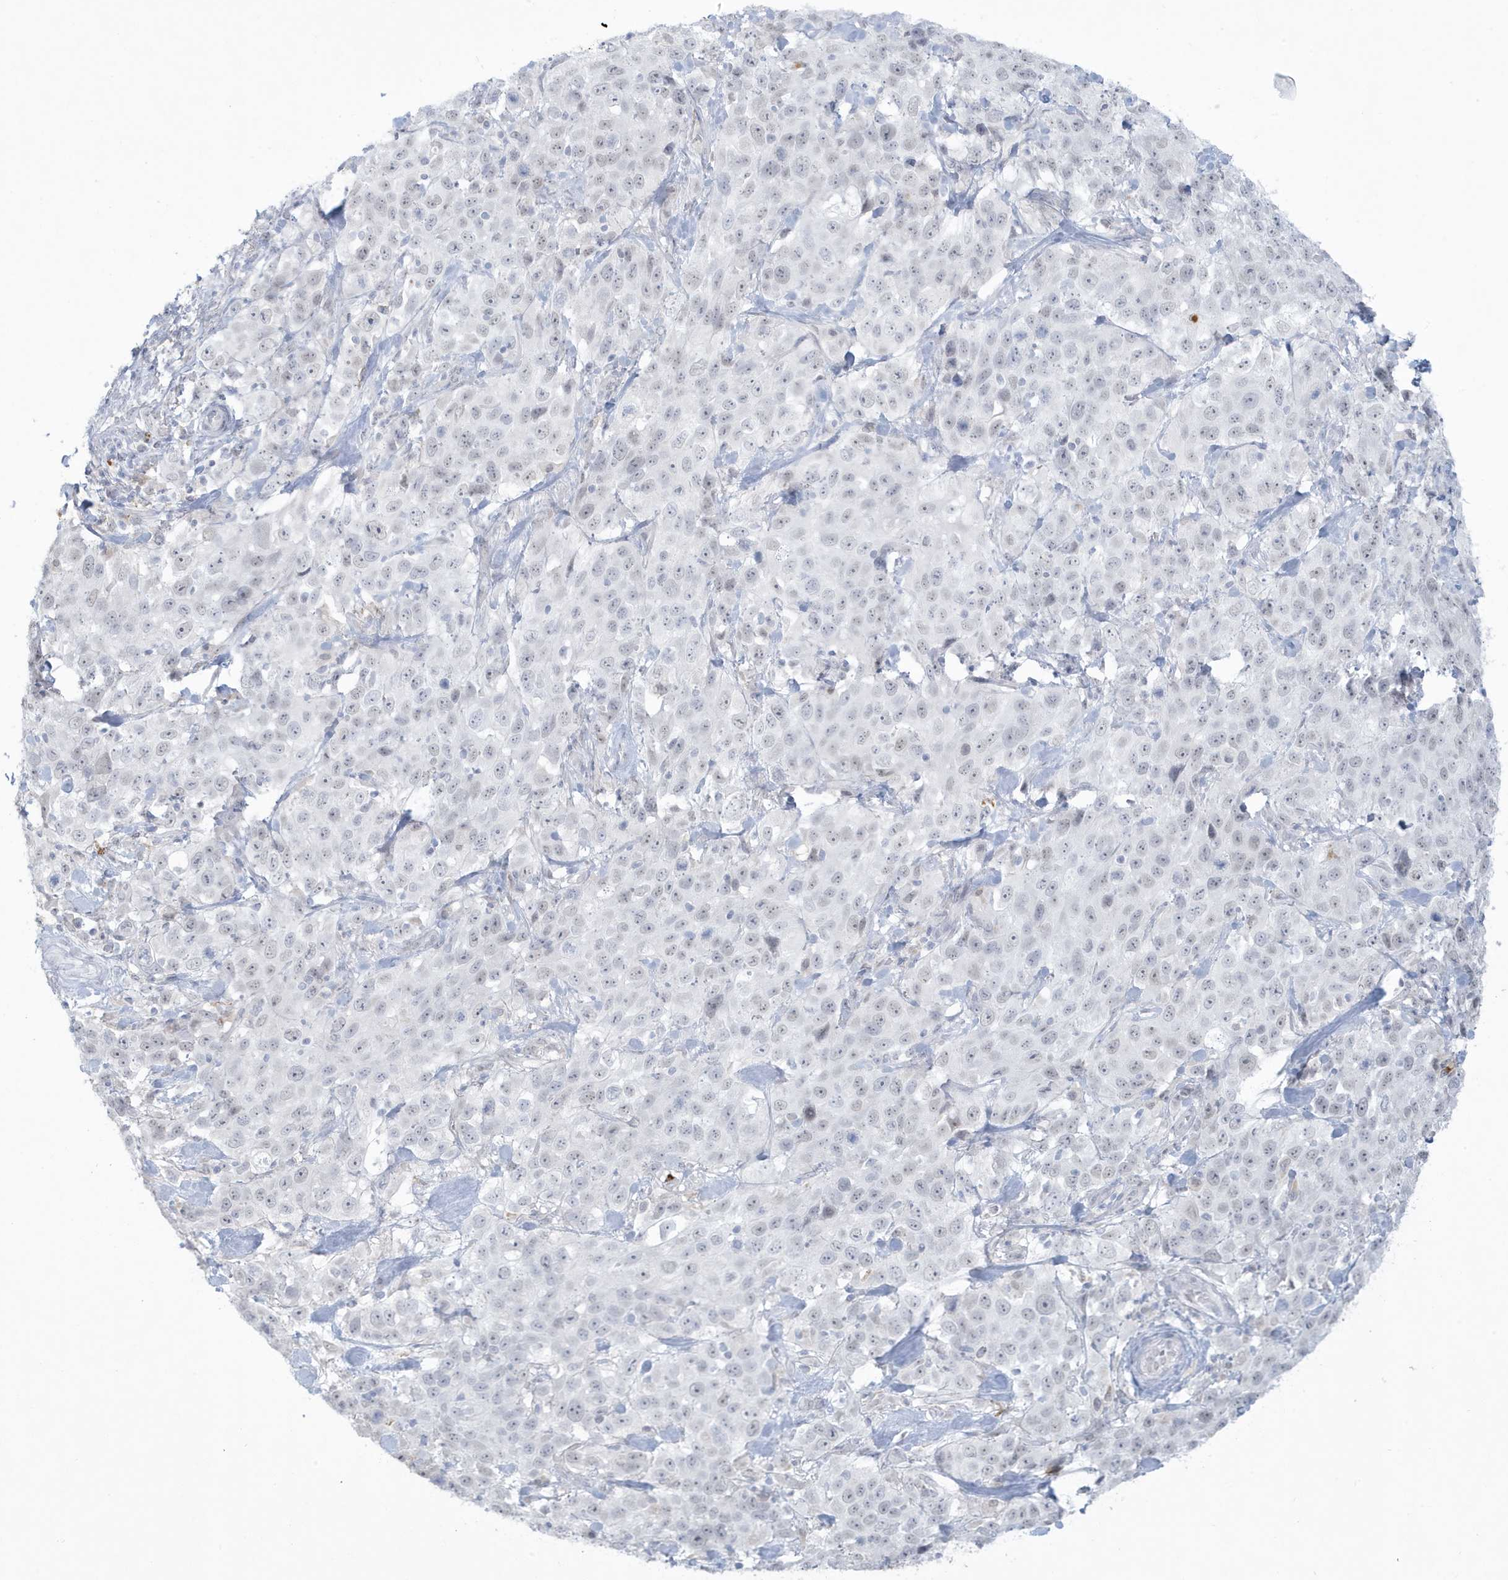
{"staining": {"intensity": "weak", "quantity": "<25%", "location": "nuclear"}, "tissue": "stomach cancer", "cell_type": "Tumor cells", "image_type": "cancer", "snomed": [{"axis": "morphology", "description": "Normal tissue, NOS"}, {"axis": "morphology", "description": "Adenocarcinoma, NOS"}, {"axis": "topography", "description": "Lymph node"}, {"axis": "topography", "description": "Stomach"}], "caption": "The micrograph reveals no significant expression in tumor cells of stomach cancer.", "gene": "HERC6", "patient": {"sex": "male", "age": 48}}